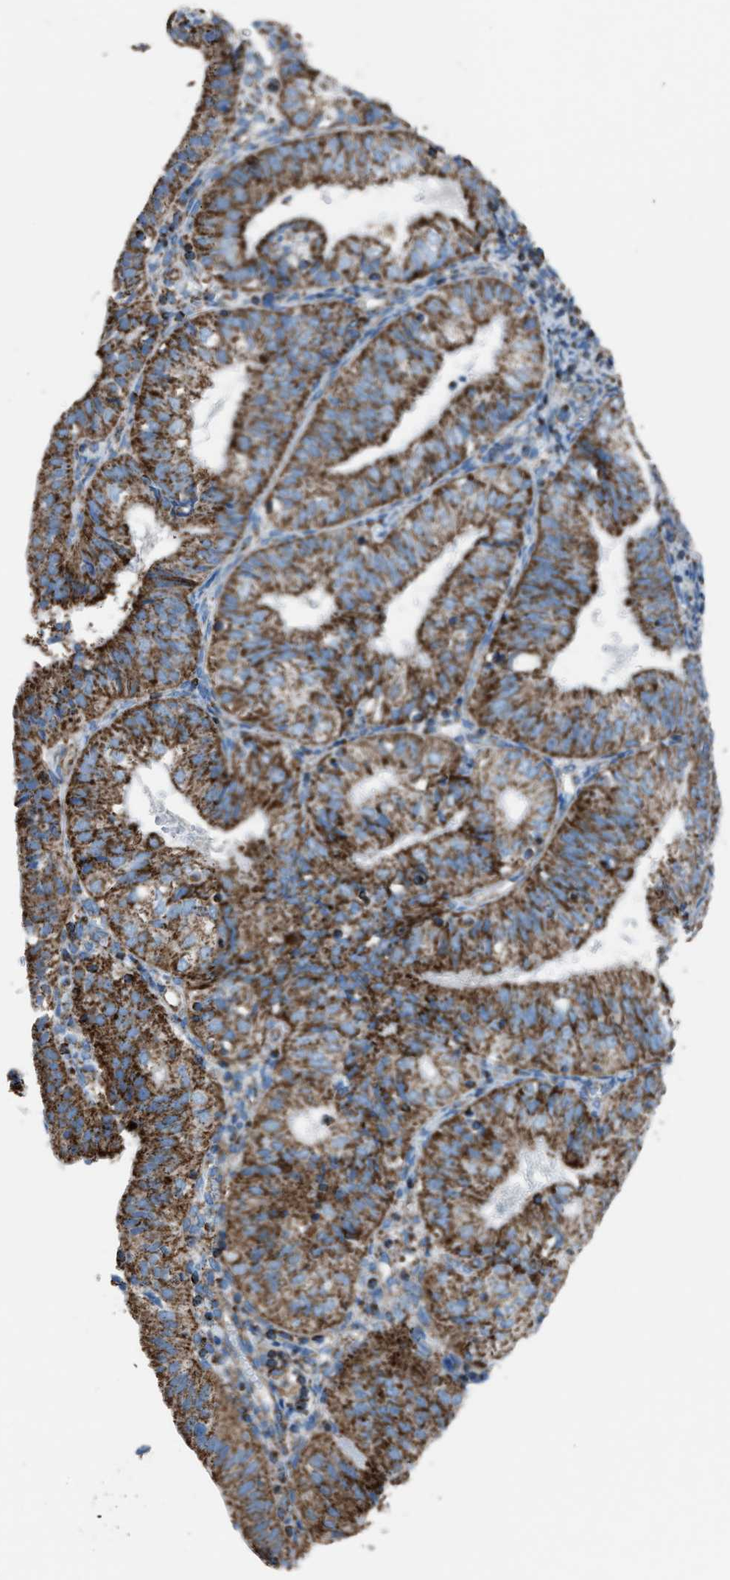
{"staining": {"intensity": "strong", "quantity": ">75%", "location": "cytoplasmic/membranous"}, "tissue": "endometrial cancer", "cell_type": "Tumor cells", "image_type": "cancer", "snomed": [{"axis": "morphology", "description": "Adenocarcinoma, NOS"}, {"axis": "topography", "description": "Endometrium"}], "caption": "A brown stain shows strong cytoplasmic/membranous staining of a protein in human endometrial adenocarcinoma tumor cells.", "gene": "MDH2", "patient": {"sex": "female", "age": 58}}